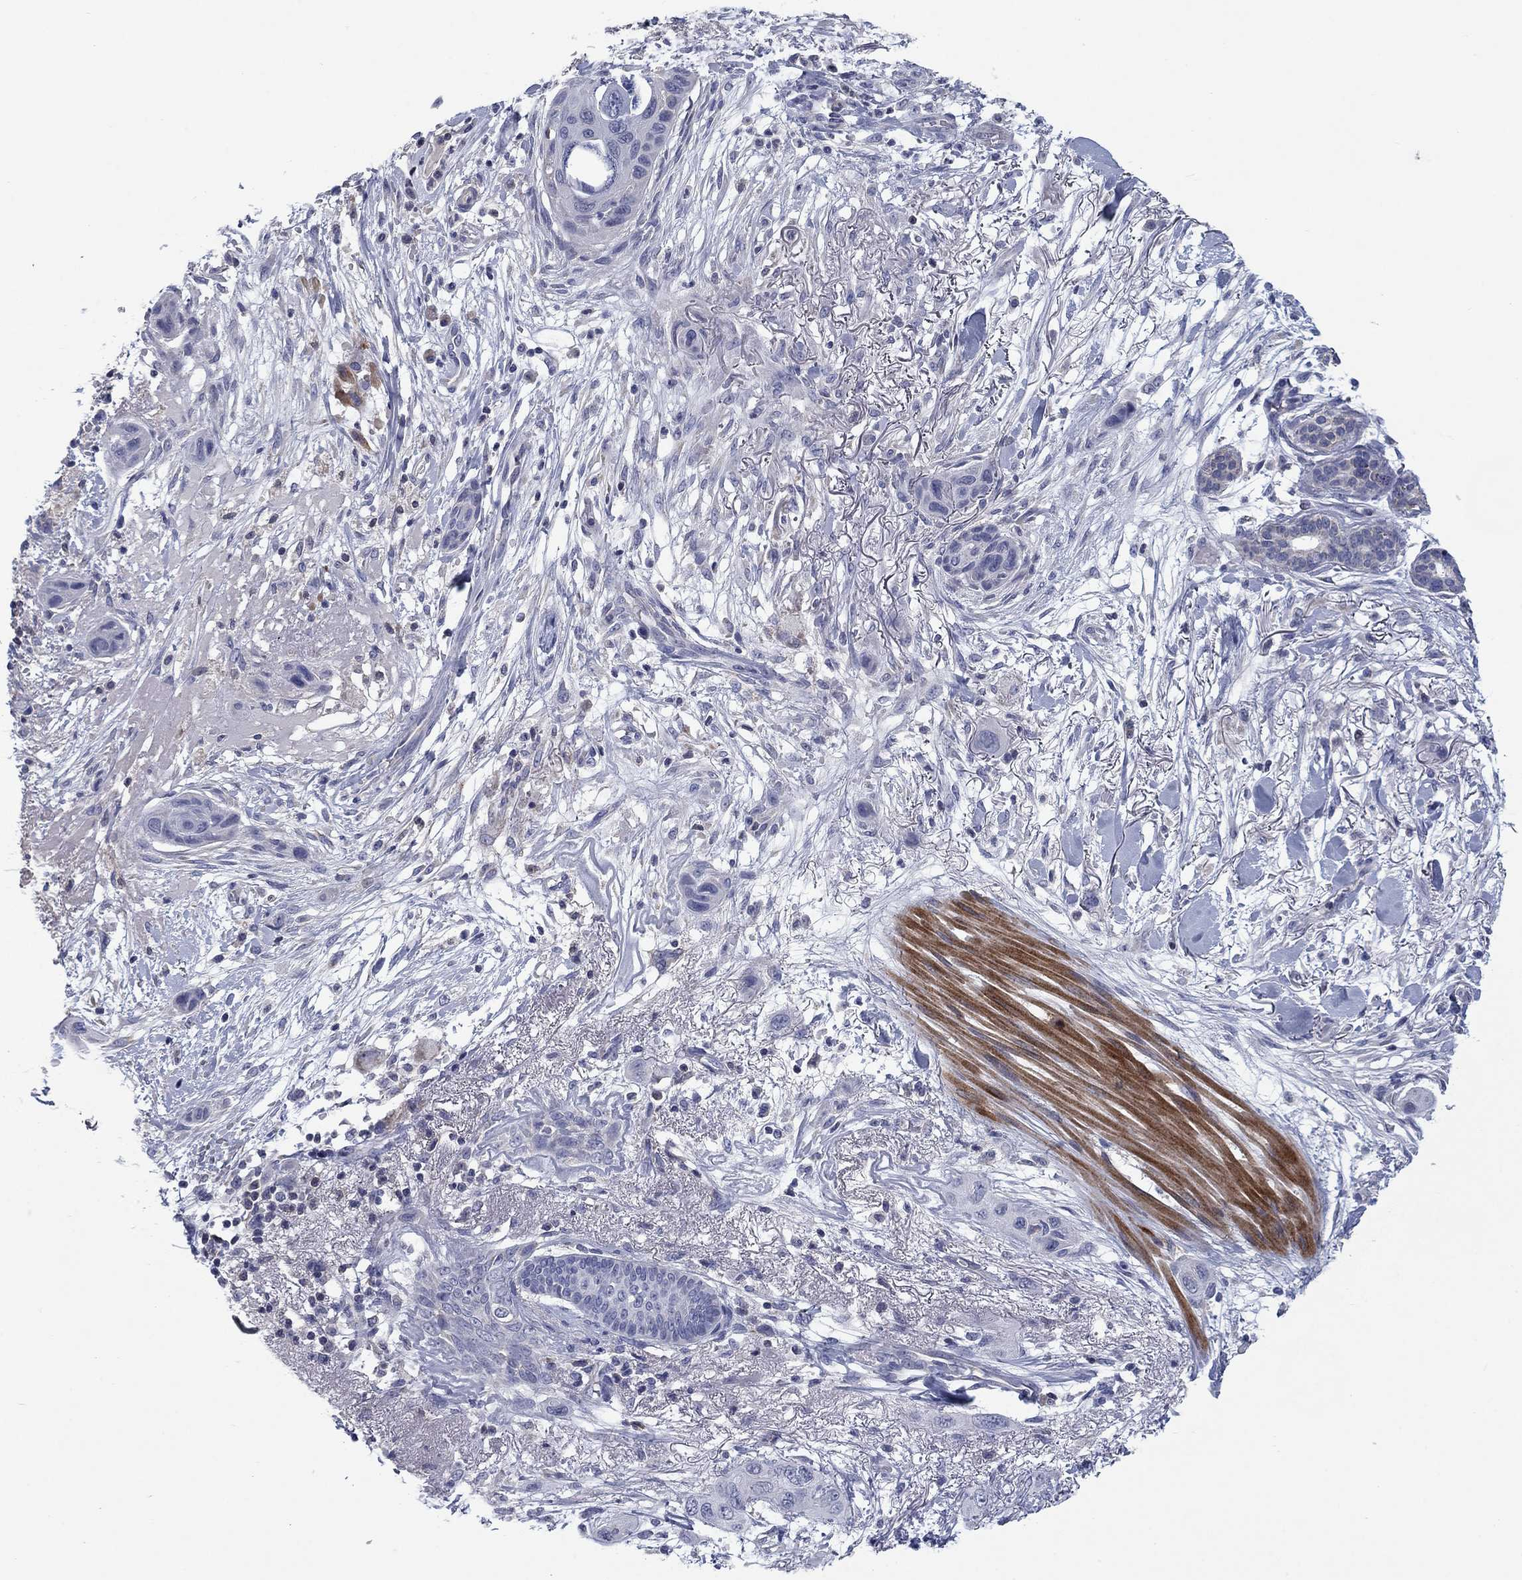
{"staining": {"intensity": "negative", "quantity": "none", "location": "none"}, "tissue": "skin cancer", "cell_type": "Tumor cells", "image_type": "cancer", "snomed": [{"axis": "morphology", "description": "Squamous cell carcinoma, NOS"}, {"axis": "topography", "description": "Skin"}], "caption": "Micrograph shows no protein expression in tumor cells of squamous cell carcinoma (skin) tissue.", "gene": "FRK", "patient": {"sex": "male", "age": 79}}